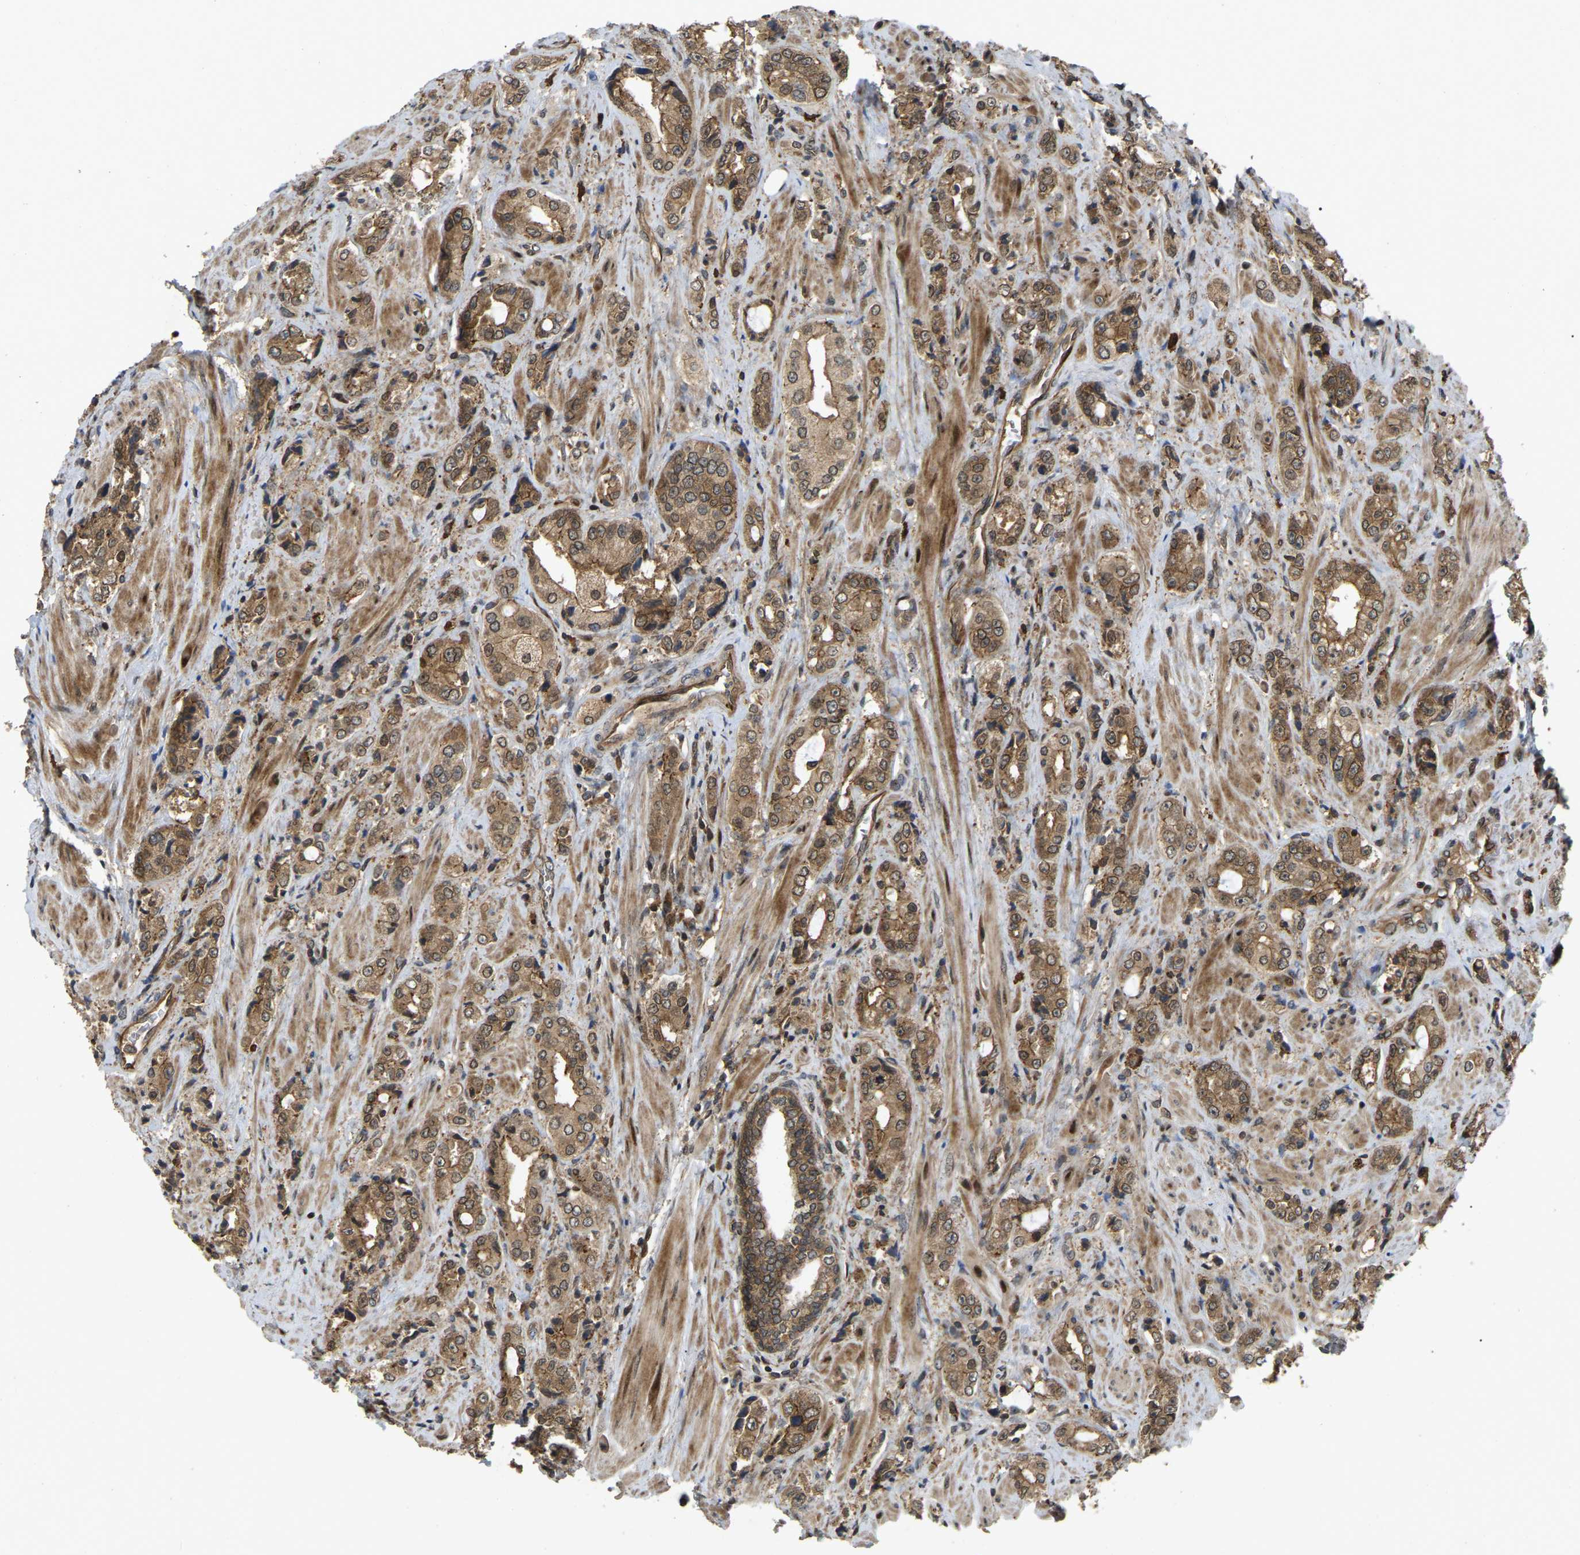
{"staining": {"intensity": "moderate", "quantity": ">75%", "location": "cytoplasmic/membranous,nuclear"}, "tissue": "prostate cancer", "cell_type": "Tumor cells", "image_type": "cancer", "snomed": [{"axis": "morphology", "description": "Adenocarcinoma, High grade"}, {"axis": "topography", "description": "Prostate"}], "caption": "Immunohistochemical staining of human prostate cancer (high-grade adenocarcinoma) reveals medium levels of moderate cytoplasmic/membranous and nuclear protein staining in approximately >75% of tumor cells.", "gene": "KIAA1549", "patient": {"sex": "male", "age": 61}}